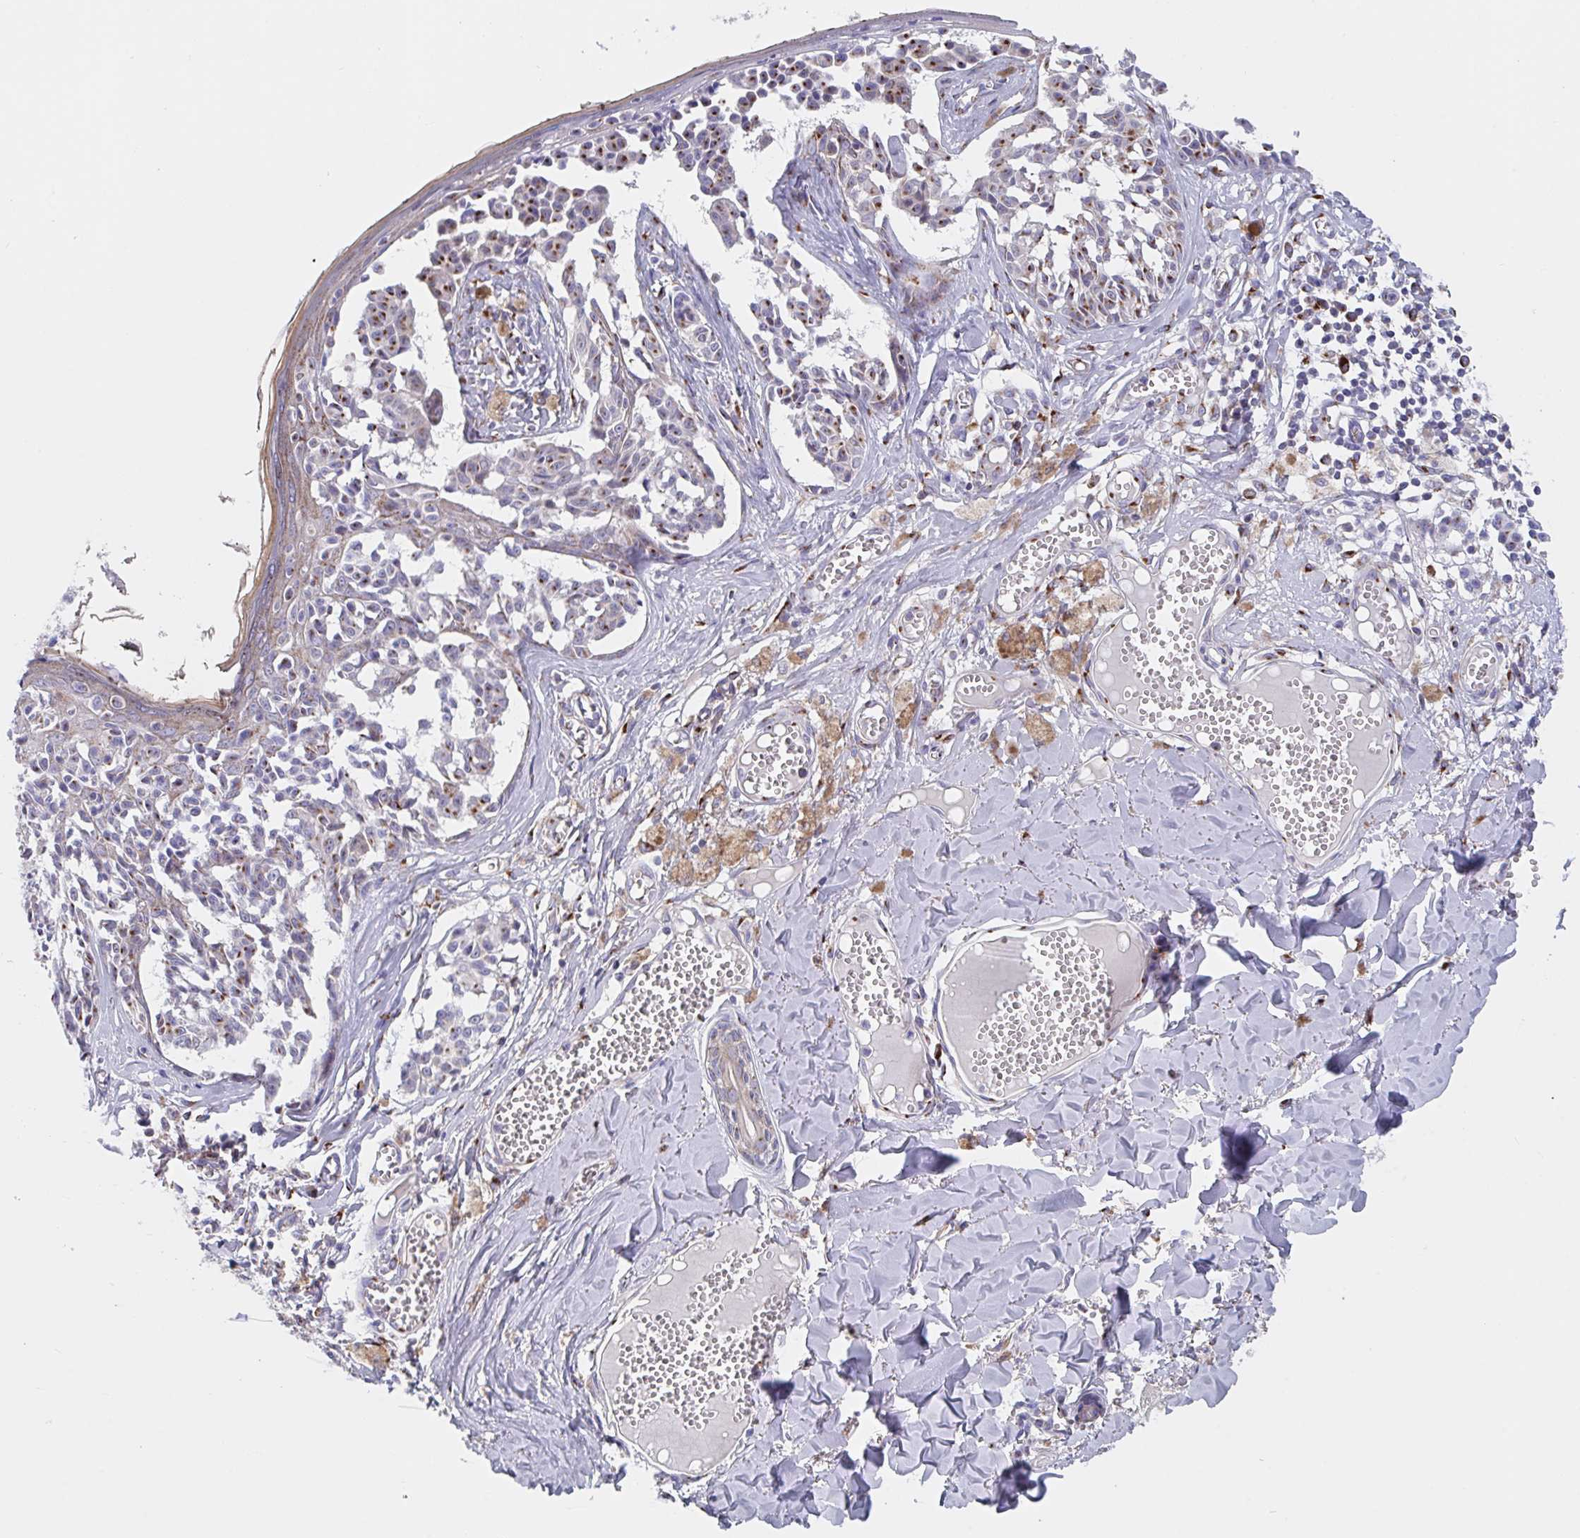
{"staining": {"intensity": "moderate", "quantity": "<25%", "location": "cytoplasmic/membranous"}, "tissue": "melanoma", "cell_type": "Tumor cells", "image_type": "cancer", "snomed": [{"axis": "morphology", "description": "Malignant melanoma, NOS"}, {"axis": "topography", "description": "Skin"}], "caption": "Immunohistochemical staining of melanoma exhibits low levels of moderate cytoplasmic/membranous expression in approximately <25% of tumor cells.", "gene": "PROSER3", "patient": {"sex": "female", "age": 43}}